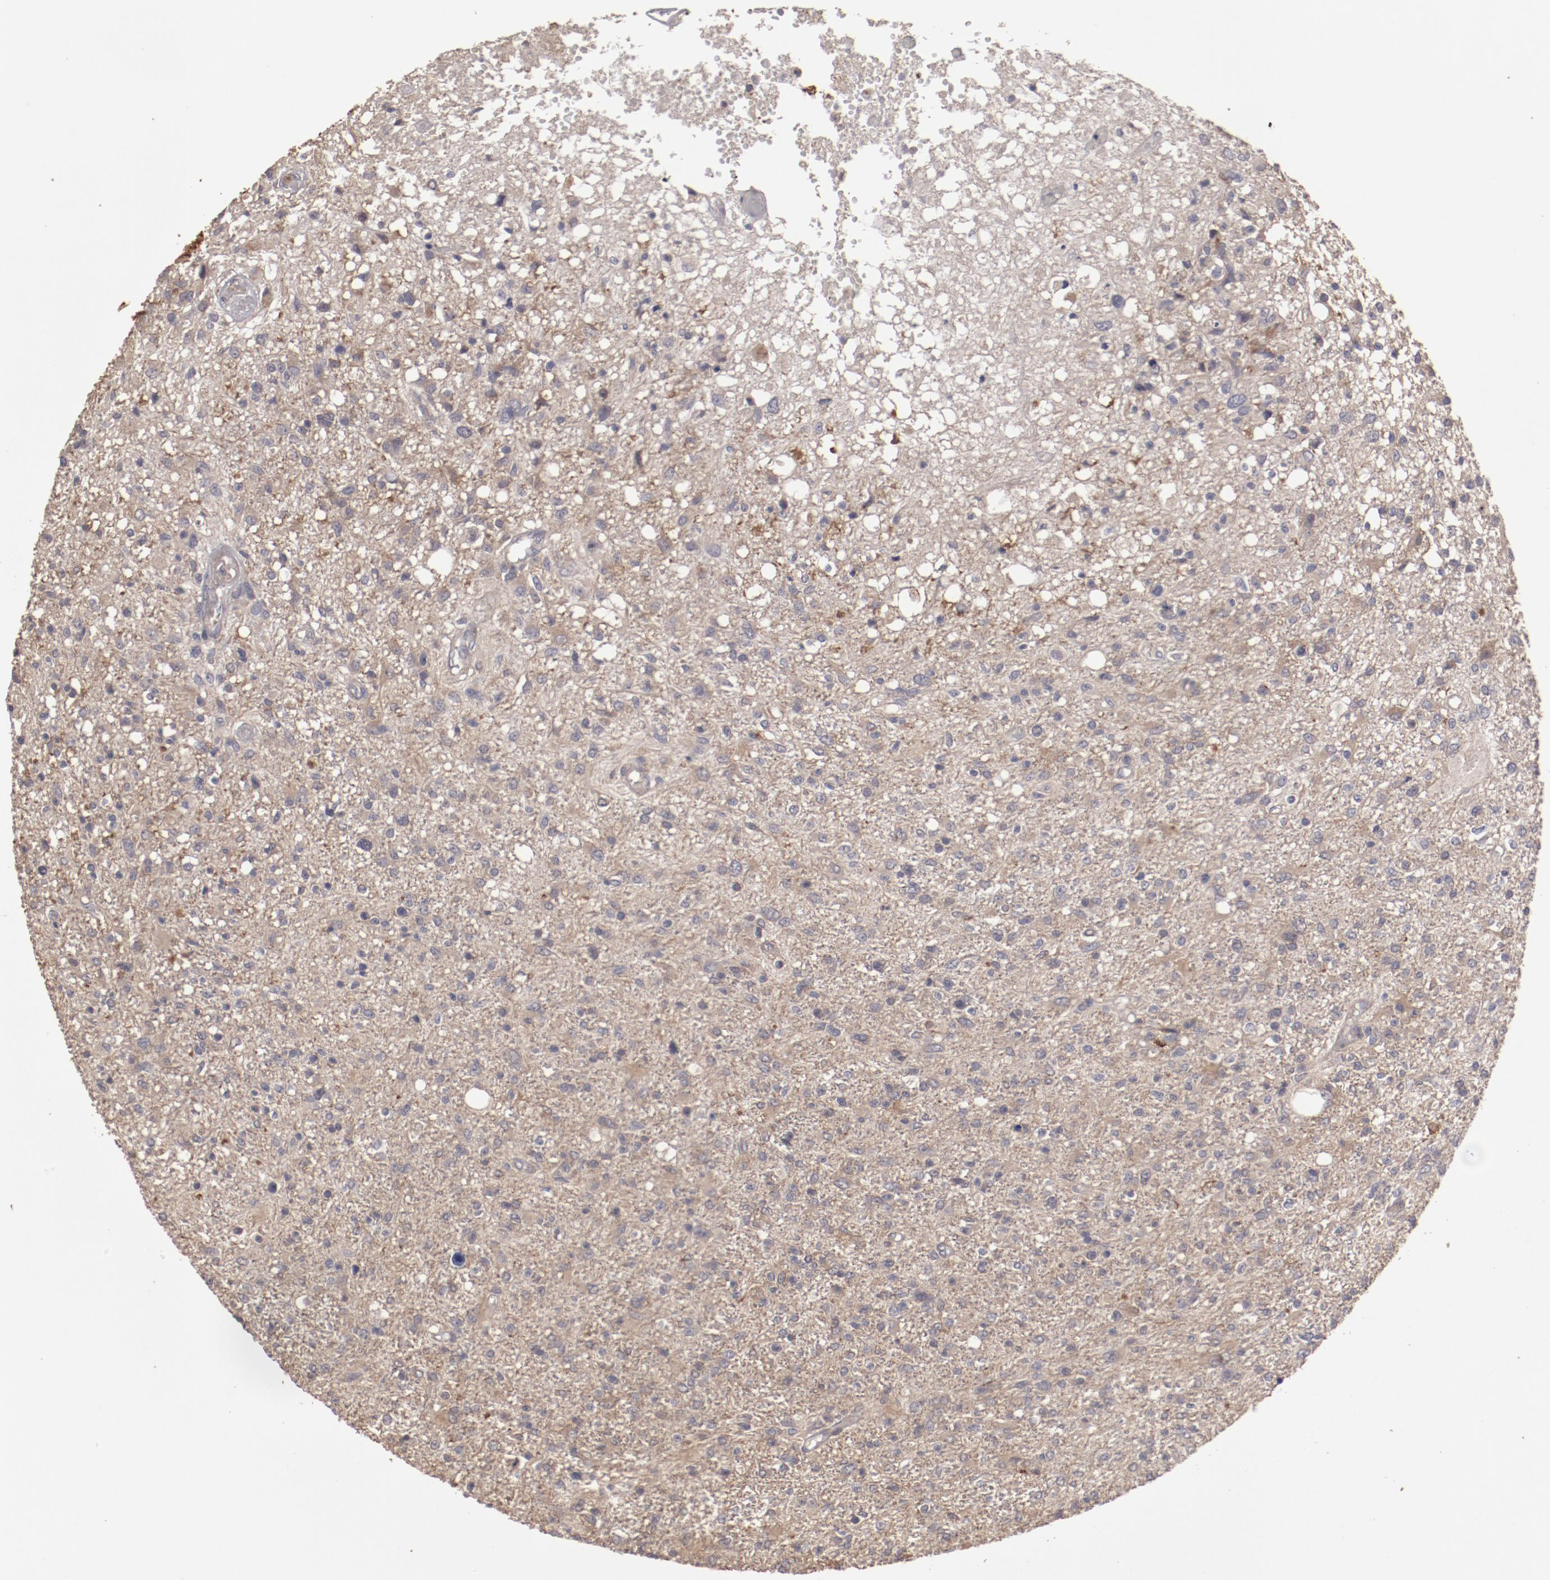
{"staining": {"intensity": "moderate", "quantity": ">75%", "location": "cytoplasmic/membranous"}, "tissue": "glioma", "cell_type": "Tumor cells", "image_type": "cancer", "snomed": [{"axis": "morphology", "description": "Glioma, malignant, High grade"}, {"axis": "topography", "description": "Cerebral cortex"}], "caption": "Immunohistochemistry staining of glioma, which displays medium levels of moderate cytoplasmic/membranous expression in approximately >75% of tumor cells indicating moderate cytoplasmic/membranous protein expression. The staining was performed using DAB (3,3'-diaminobenzidine) (brown) for protein detection and nuclei were counterstained in hematoxylin (blue).", "gene": "LRRC75B", "patient": {"sex": "male", "age": 76}}